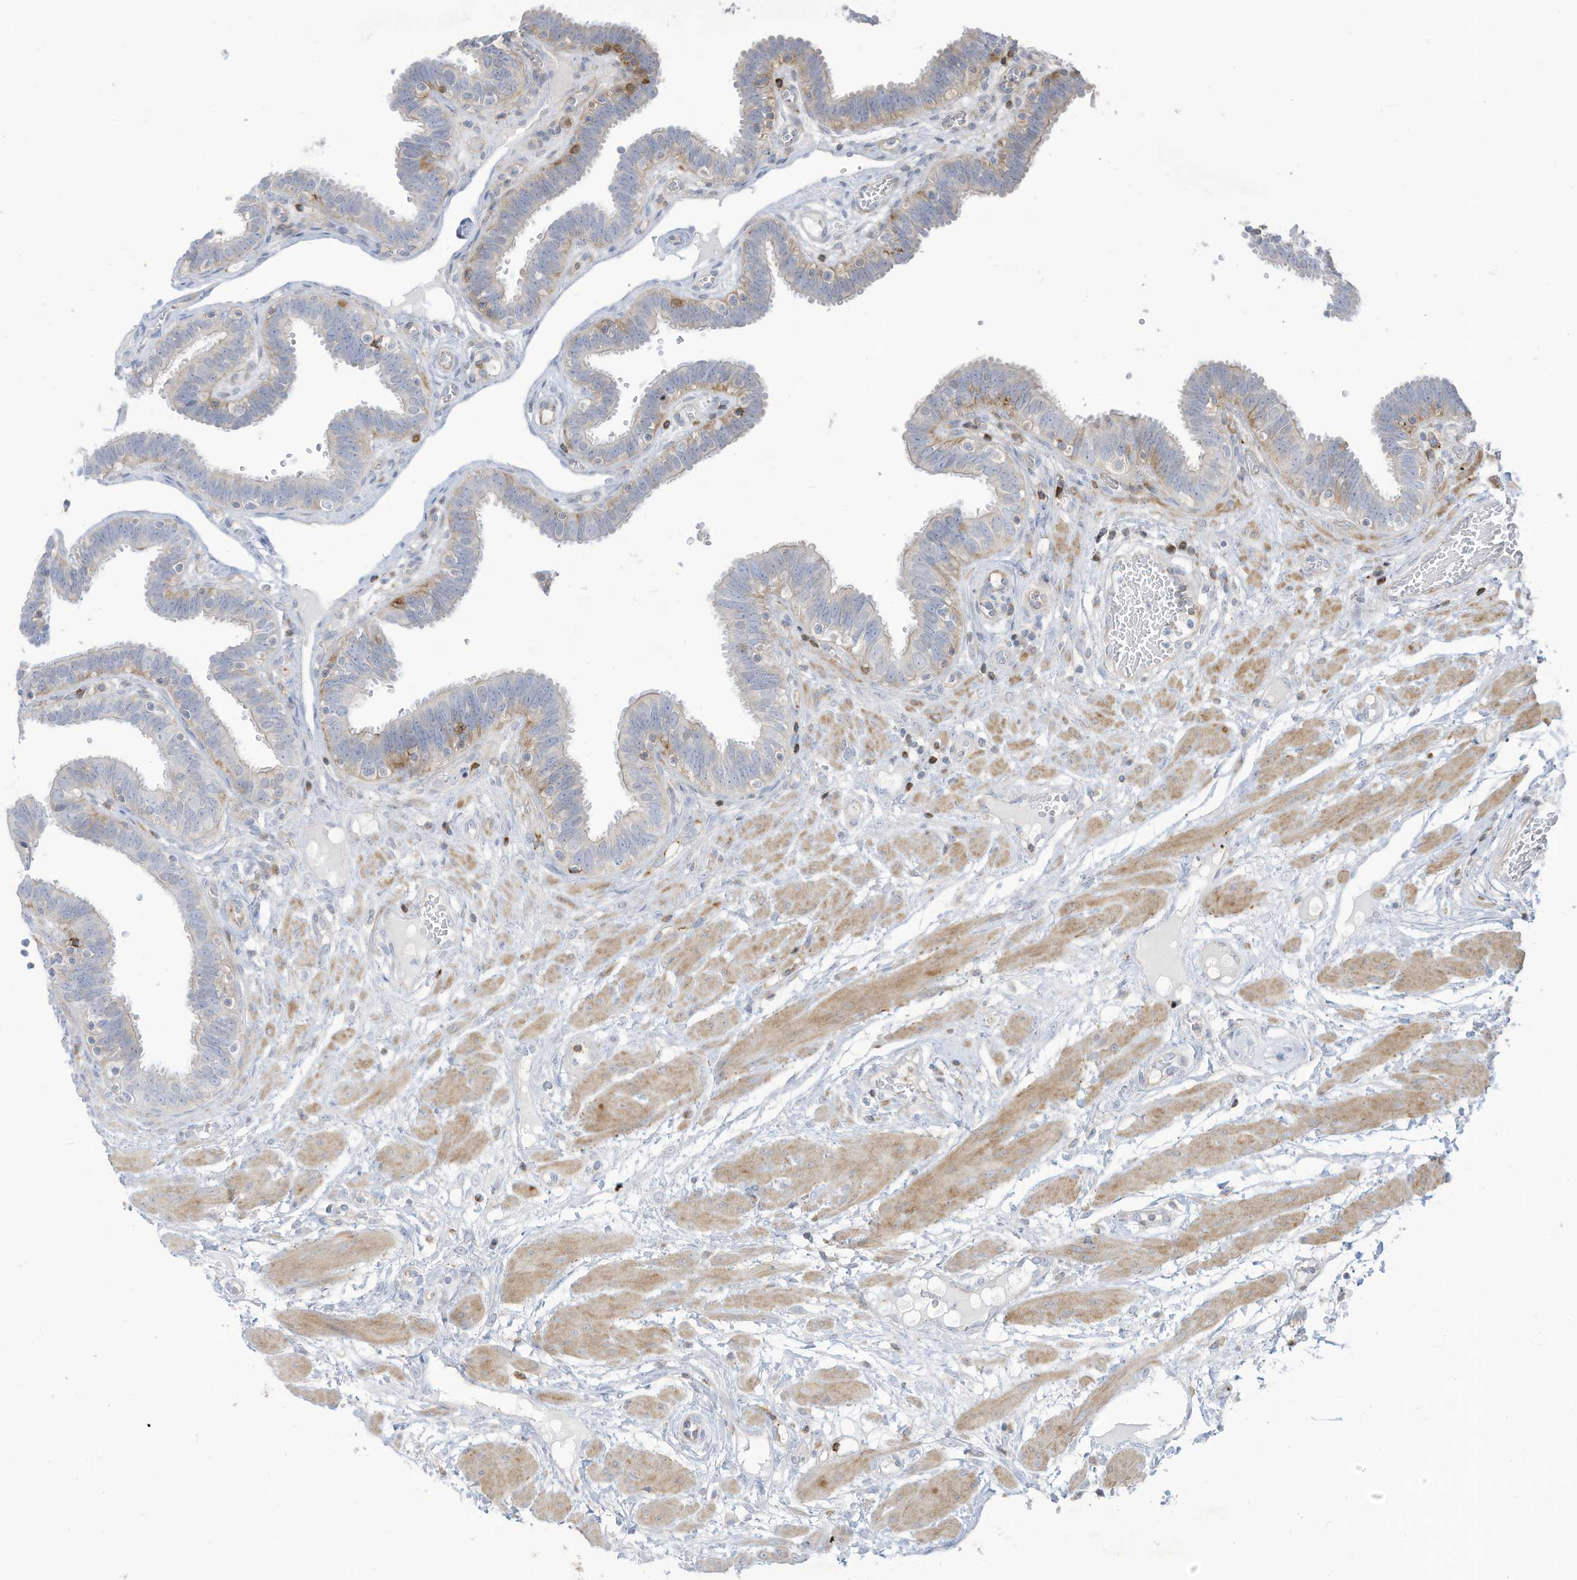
{"staining": {"intensity": "negative", "quantity": "none", "location": "none"}, "tissue": "fallopian tube", "cell_type": "Glandular cells", "image_type": "normal", "snomed": [{"axis": "morphology", "description": "Normal tissue, NOS"}, {"axis": "topography", "description": "Fallopian tube"}, {"axis": "topography", "description": "Placenta"}], "caption": "The histopathology image demonstrates no staining of glandular cells in benign fallopian tube. (Immunohistochemistry (ihc), brightfield microscopy, high magnification).", "gene": "THNSL2", "patient": {"sex": "female", "age": 32}}